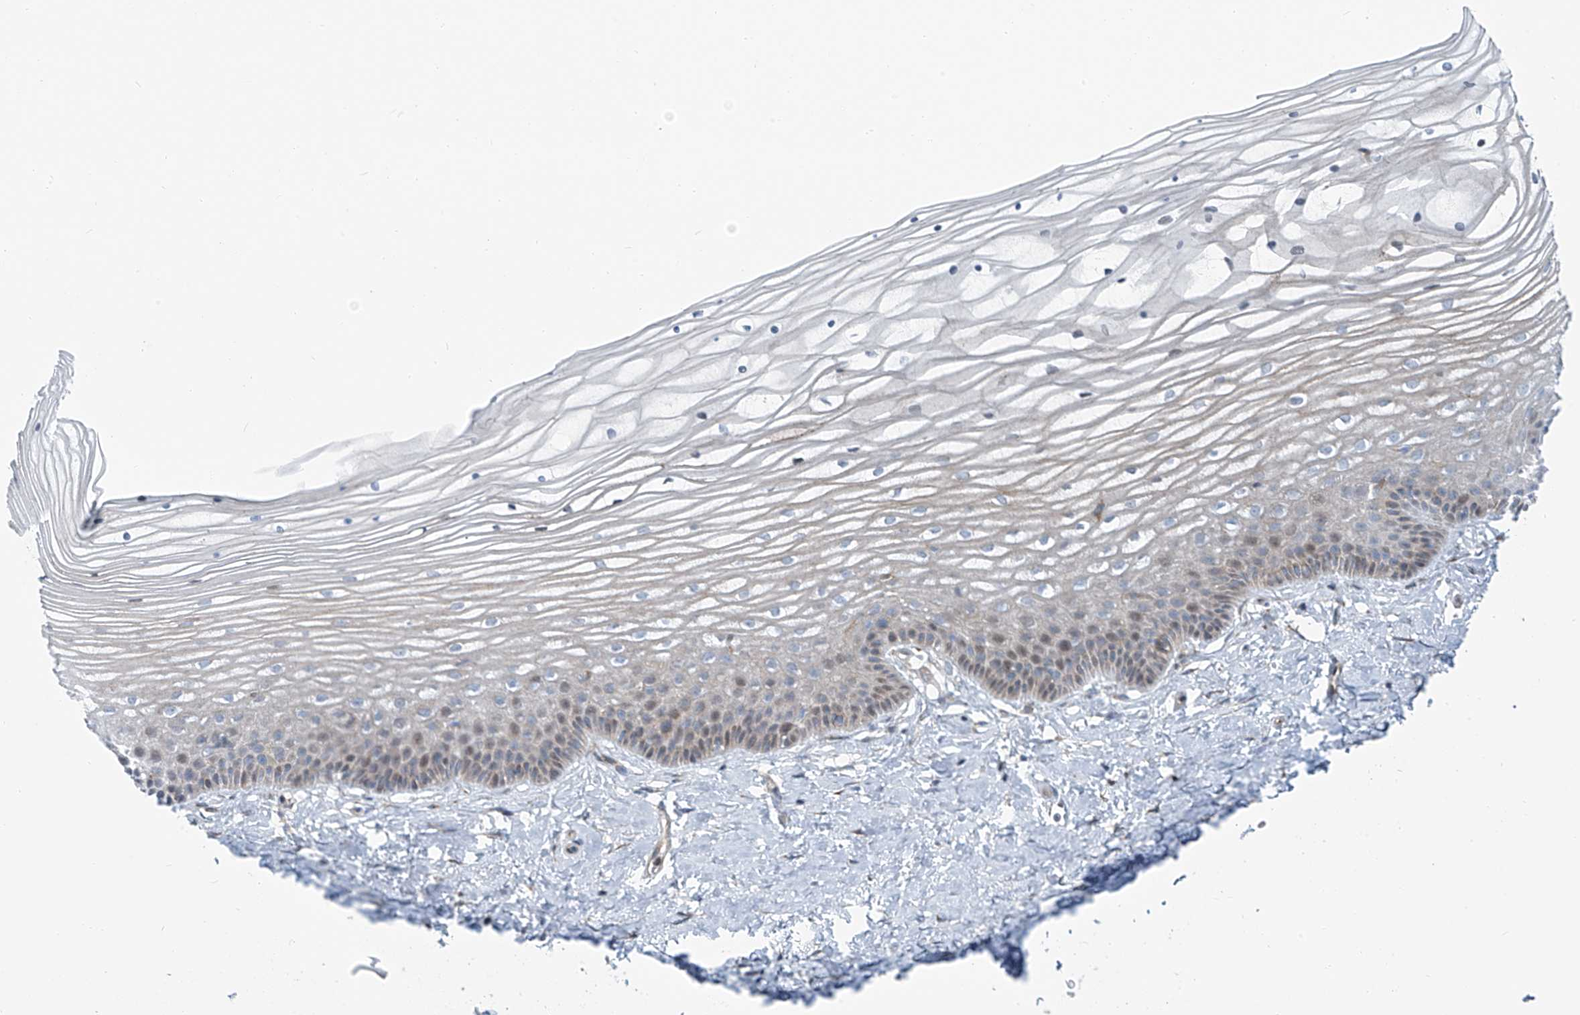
{"staining": {"intensity": "negative", "quantity": "none", "location": "none"}, "tissue": "vagina", "cell_type": "Squamous epithelial cells", "image_type": "normal", "snomed": [{"axis": "morphology", "description": "Normal tissue, NOS"}, {"axis": "topography", "description": "Vagina"}, {"axis": "topography", "description": "Cervix"}], "caption": "A high-resolution micrograph shows immunohistochemistry (IHC) staining of unremarkable vagina, which exhibits no significant positivity in squamous epithelial cells.", "gene": "HIC2", "patient": {"sex": "female", "age": 40}}